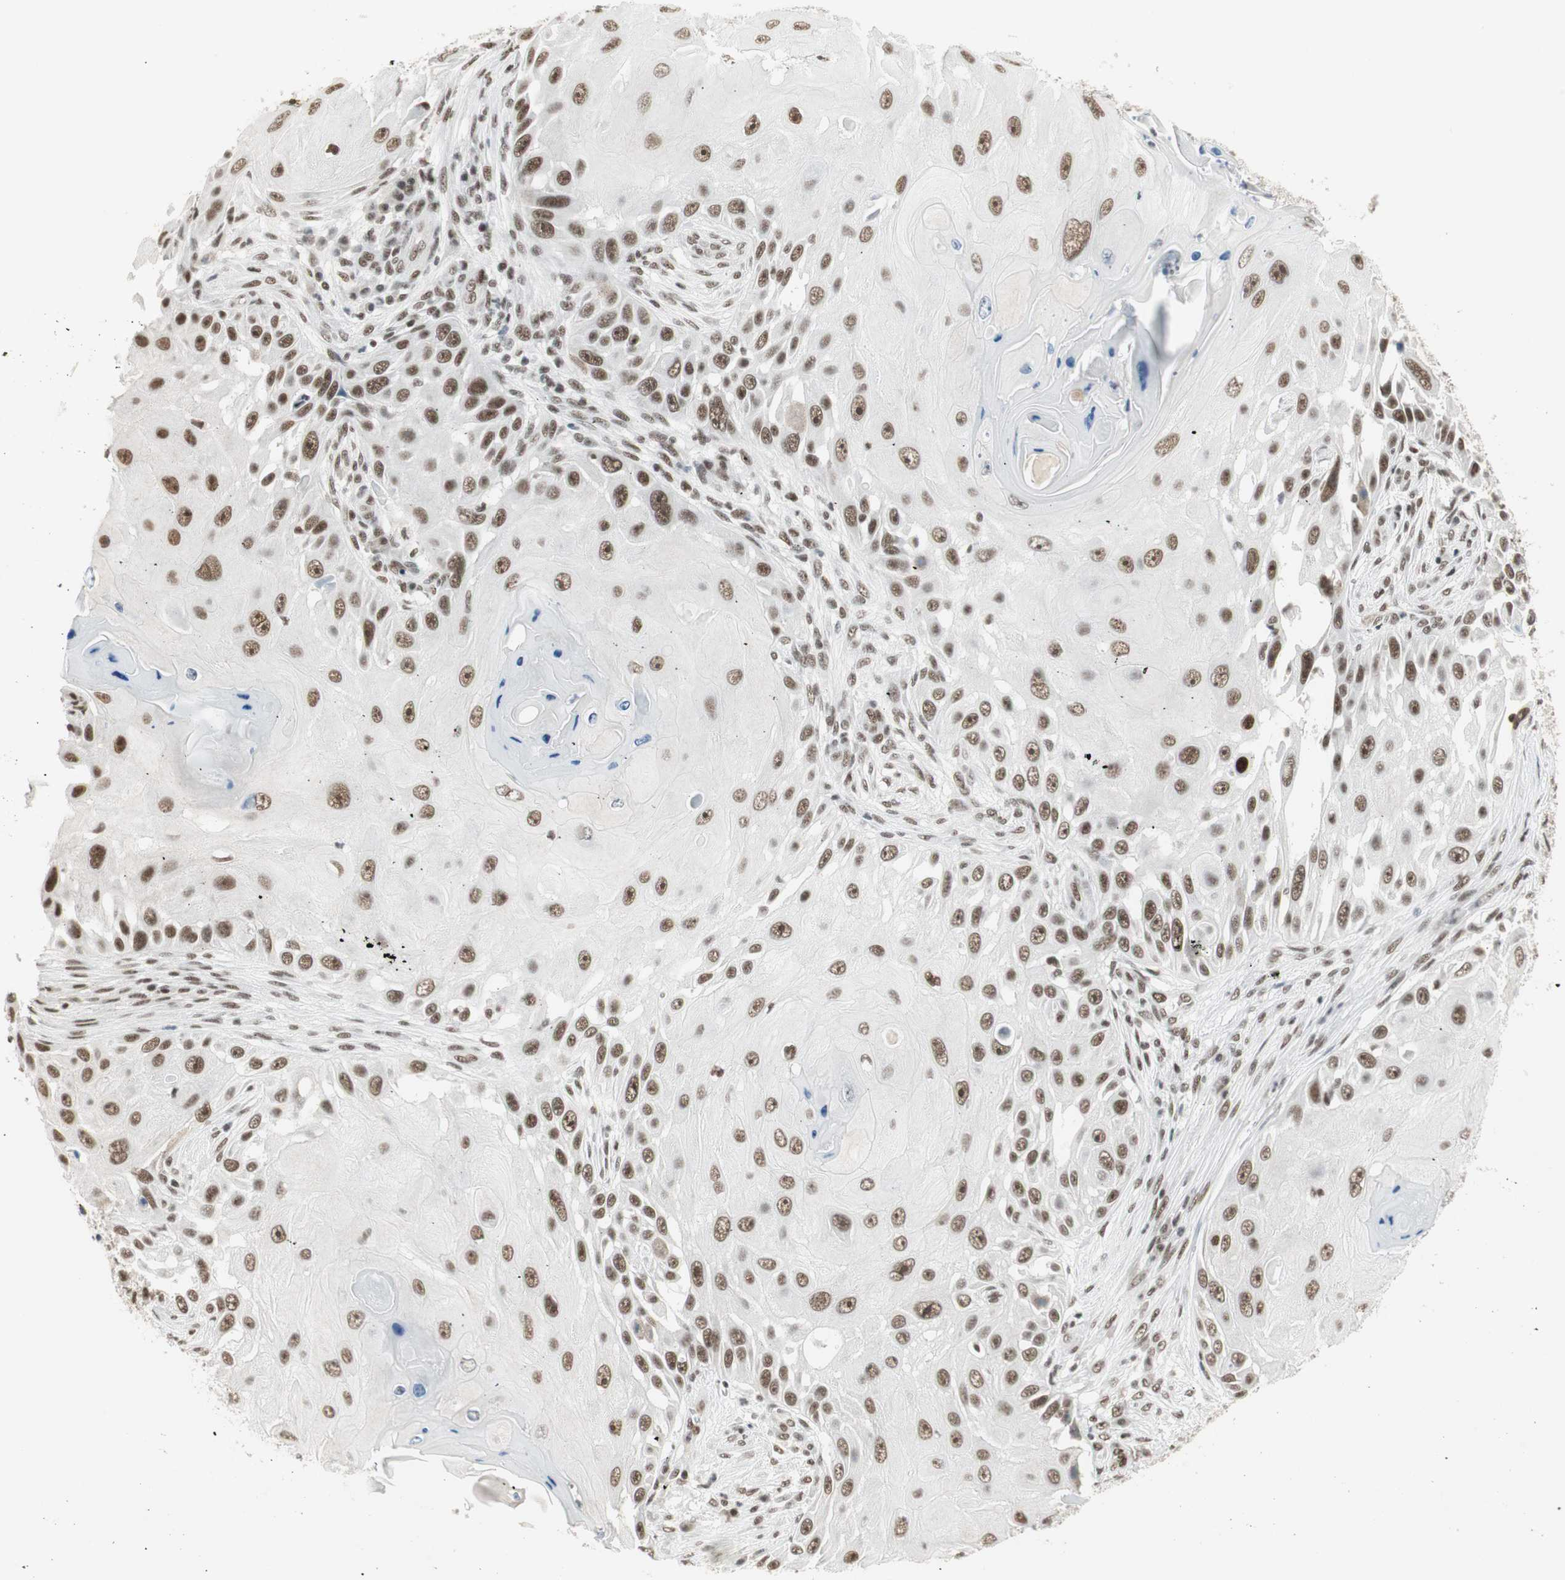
{"staining": {"intensity": "strong", "quantity": ">75%", "location": "nuclear"}, "tissue": "skin cancer", "cell_type": "Tumor cells", "image_type": "cancer", "snomed": [{"axis": "morphology", "description": "Squamous cell carcinoma, NOS"}, {"axis": "topography", "description": "Skin"}], "caption": "A high-resolution micrograph shows immunohistochemistry (IHC) staining of skin cancer (squamous cell carcinoma), which exhibits strong nuclear positivity in about >75% of tumor cells.", "gene": "RTF1", "patient": {"sex": "female", "age": 44}}